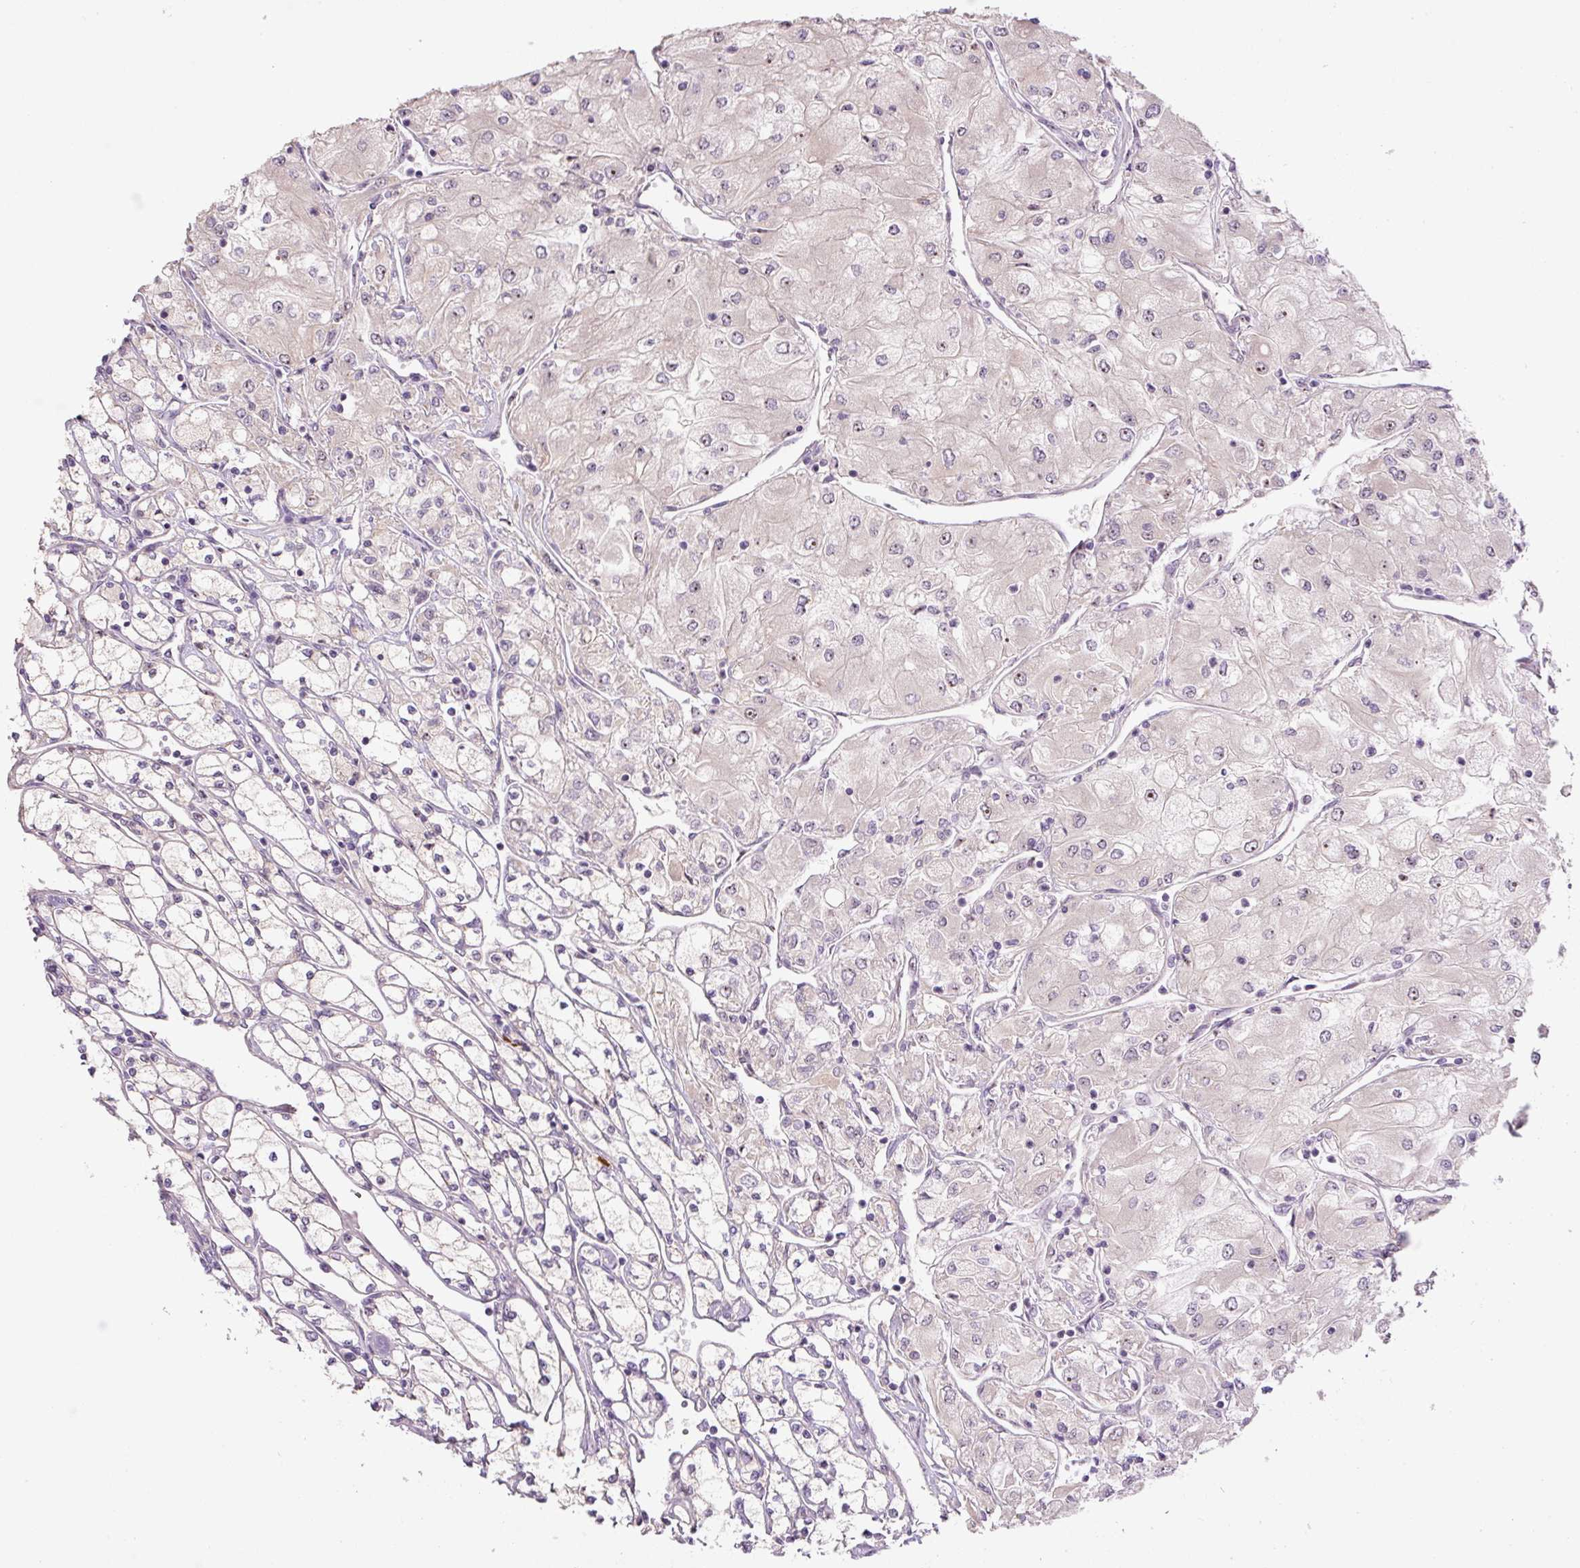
{"staining": {"intensity": "negative", "quantity": "none", "location": "none"}, "tissue": "renal cancer", "cell_type": "Tumor cells", "image_type": "cancer", "snomed": [{"axis": "morphology", "description": "Adenocarcinoma, NOS"}, {"axis": "topography", "description": "Kidney"}], "caption": "The histopathology image displays no significant expression in tumor cells of renal cancer.", "gene": "TMEM151B", "patient": {"sex": "male", "age": 80}}